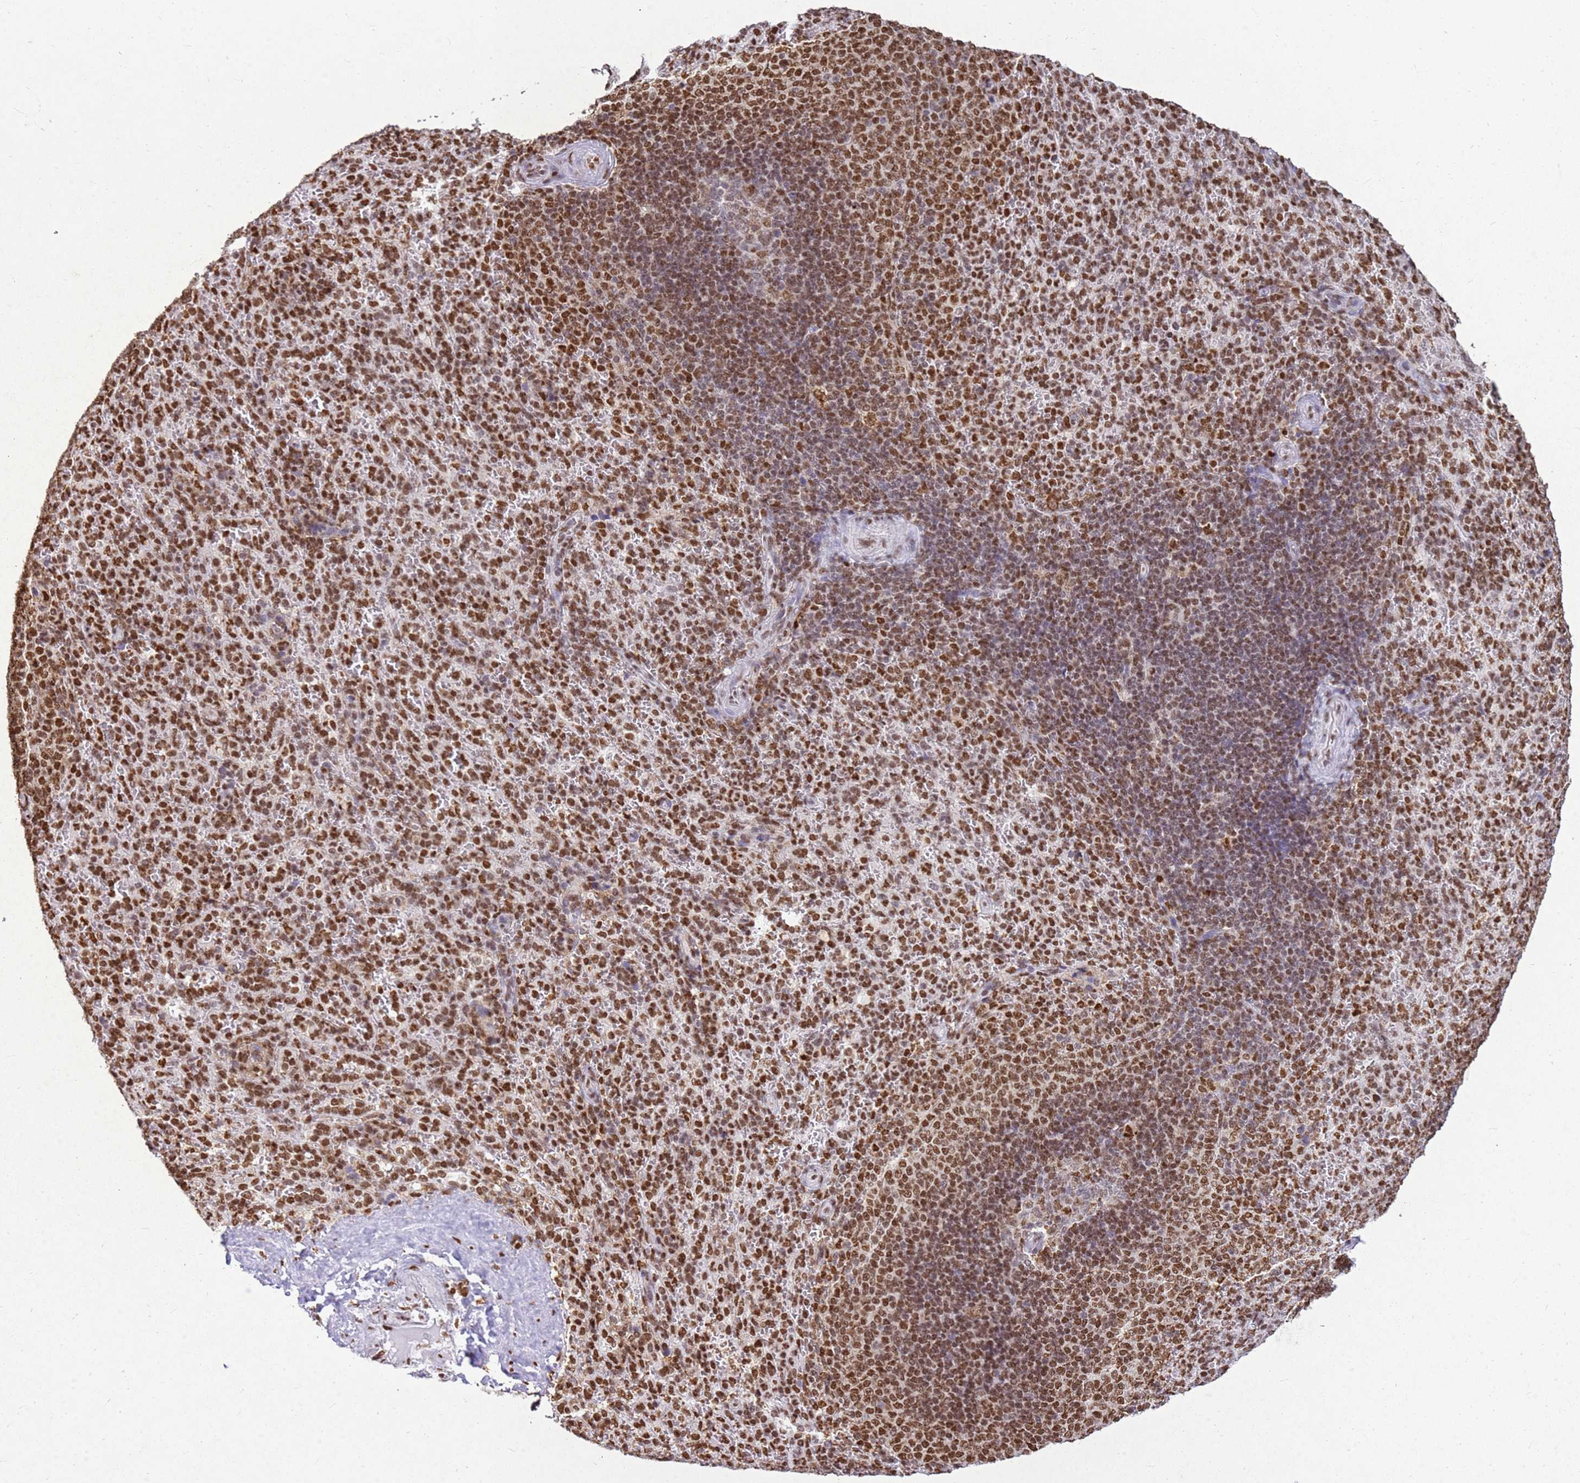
{"staining": {"intensity": "moderate", "quantity": ">75%", "location": "nuclear"}, "tissue": "spleen", "cell_type": "Cells in red pulp", "image_type": "normal", "snomed": [{"axis": "morphology", "description": "Normal tissue, NOS"}, {"axis": "topography", "description": "Spleen"}], "caption": "Spleen stained with immunohistochemistry shows moderate nuclear expression in approximately >75% of cells in red pulp. The staining was performed using DAB (3,3'-diaminobenzidine) to visualize the protein expression in brown, while the nuclei were stained in blue with hematoxylin (Magnification: 20x).", "gene": "APEX1", "patient": {"sex": "female", "age": 21}}